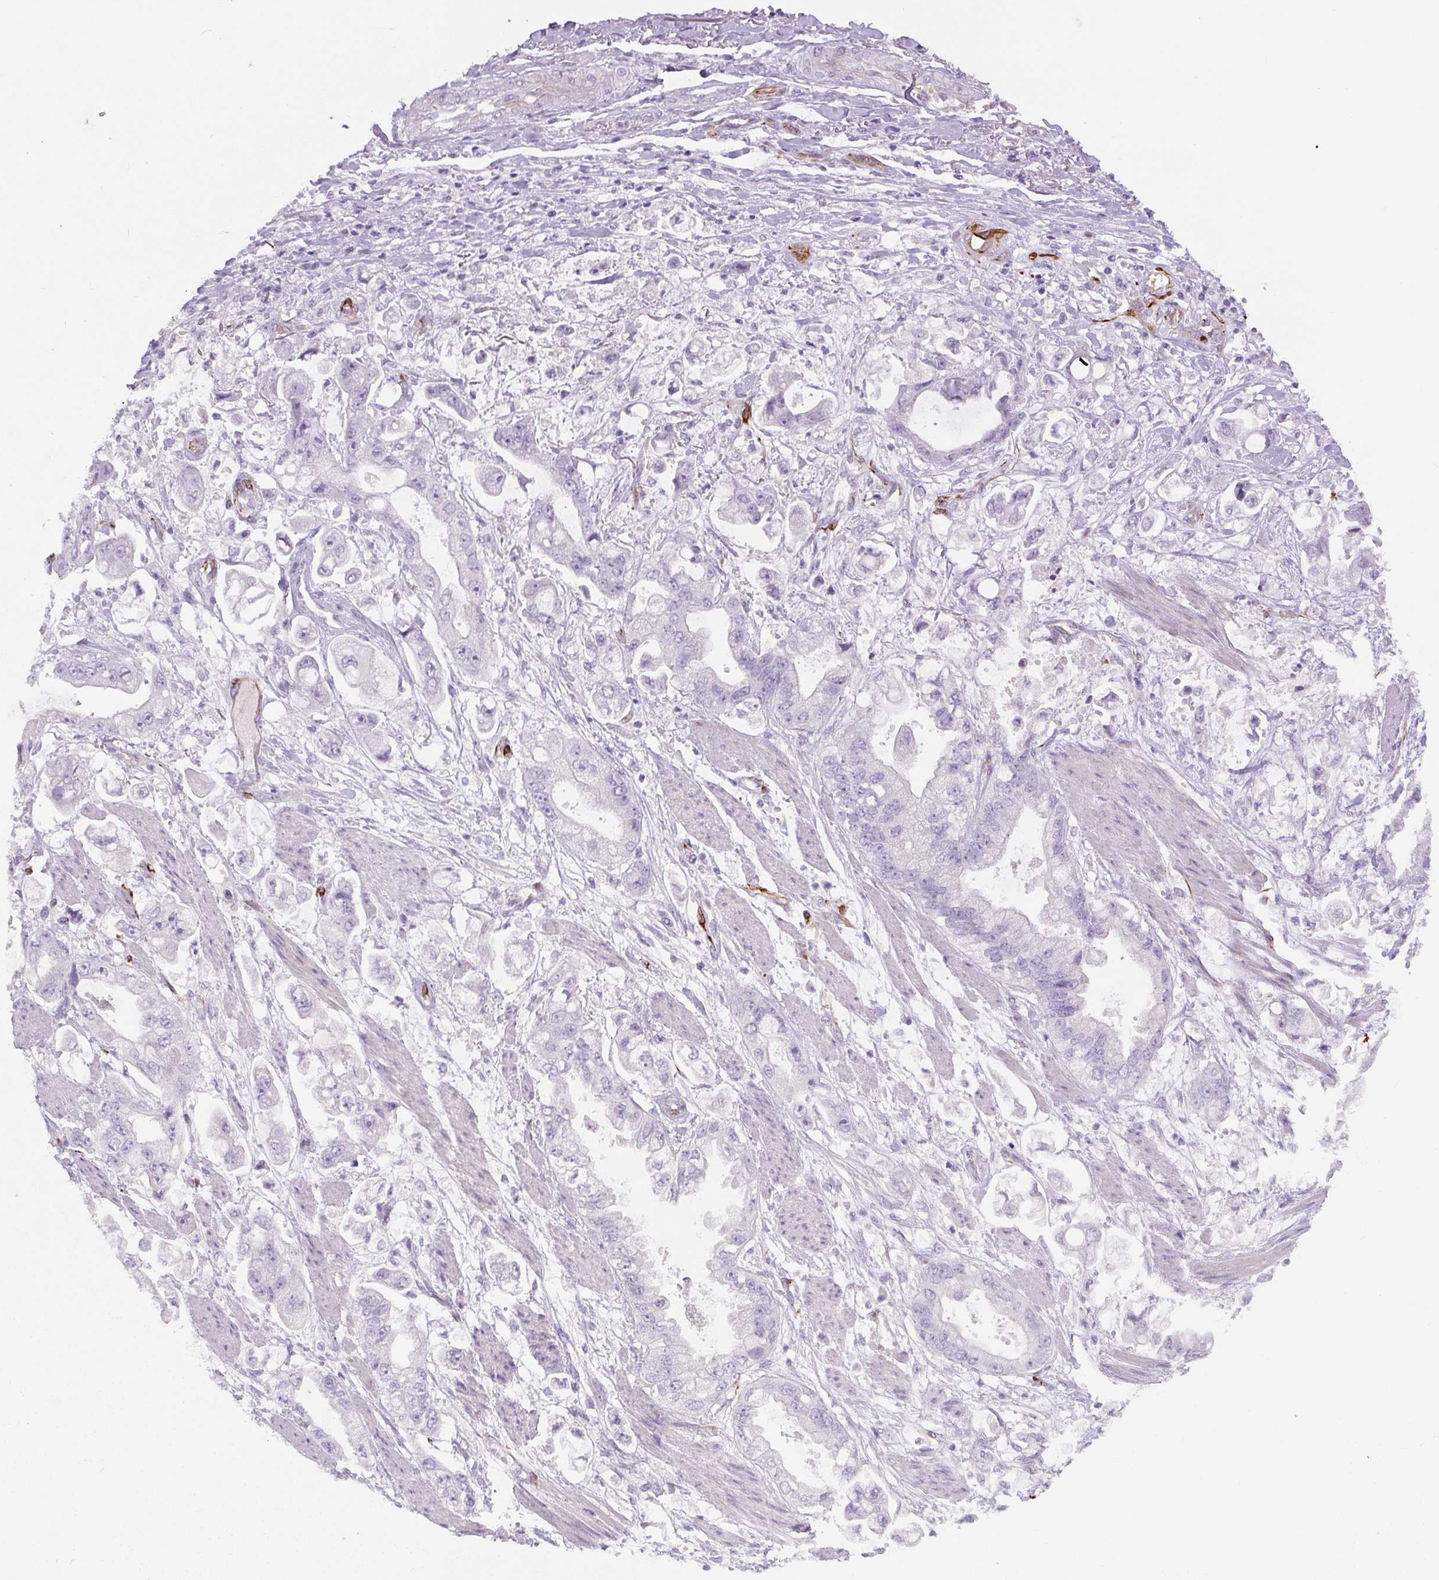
{"staining": {"intensity": "negative", "quantity": "none", "location": "none"}, "tissue": "stomach cancer", "cell_type": "Tumor cells", "image_type": "cancer", "snomed": [{"axis": "morphology", "description": "Adenocarcinoma, NOS"}, {"axis": "topography", "description": "Stomach"}], "caption": "A high-resolution histopathology image shows immunohistochemistry staining of stomach cancer (adenocarcinoma), which exhibits no significant expression in tumor cells. (DAB (3,3'-diaminobenzidine) immunohistochemistry, high magnification).", "gene": "NES", "patient": {"sex": "male", "age": 62}}